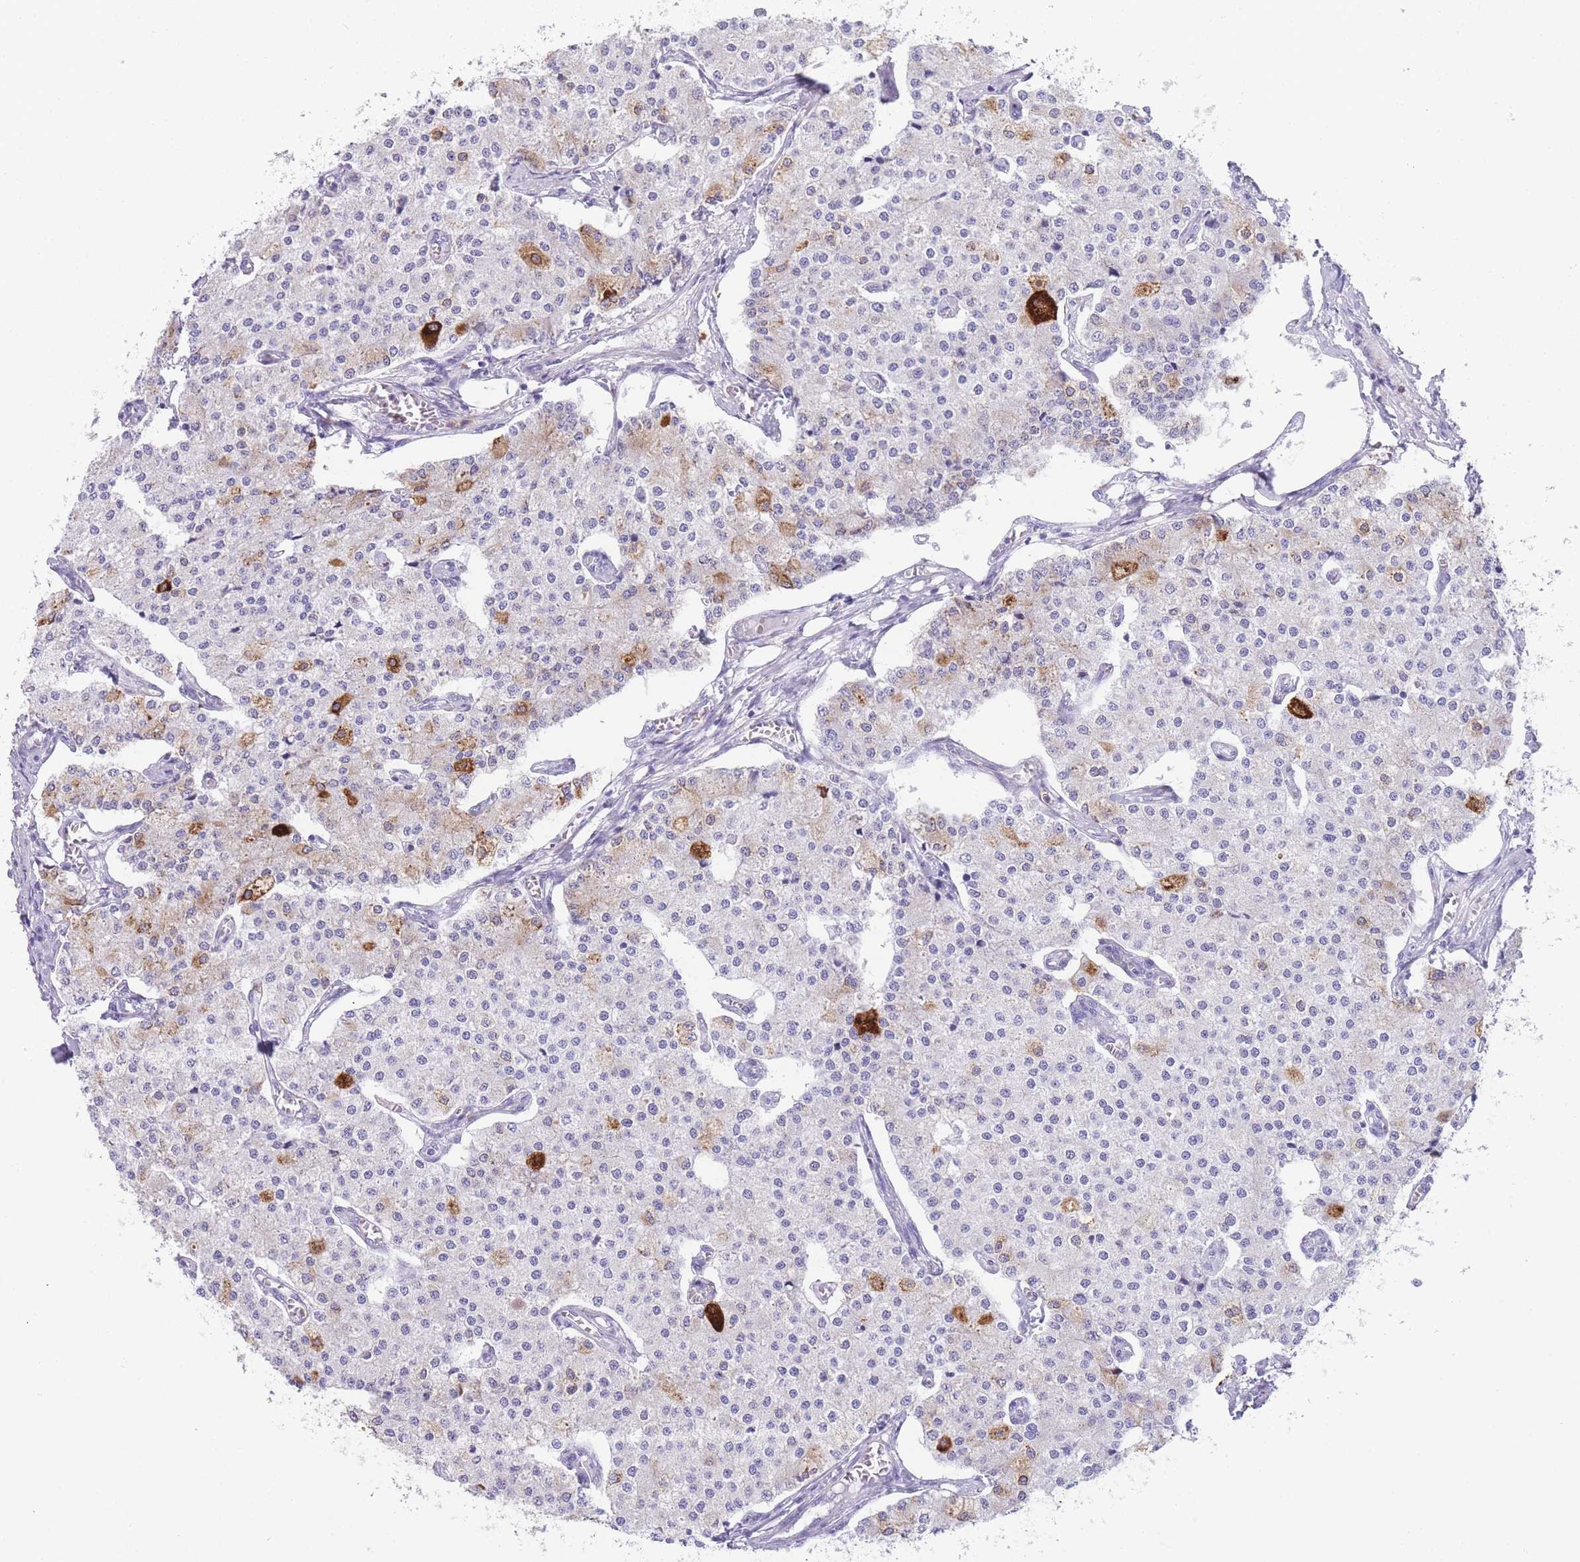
{"staining": {"intensity": "strong", "quantity": "<25%", "location": "cytoplasmic/membranous"}, "tissue": "carcinoid", "cell_type": "Tumor cells", "image_type": "cancer", "snomed": [{"axis": "morphology", "description": "Carcinoid, malignant, NOS"}, {"axis": "topography", "description": "Colon"}], "caption": "Brown immunohistochemical staining in malignant carcinoid reveals strong cytoplasmic/membranous positivity in approximately <25% of tumor cells. Immunohistochemistry (ihc) stains the protein in brown and the nuclei are stained blue.", "gene": "ZNF627", "patient": {"sex": "female", "age": 52}}